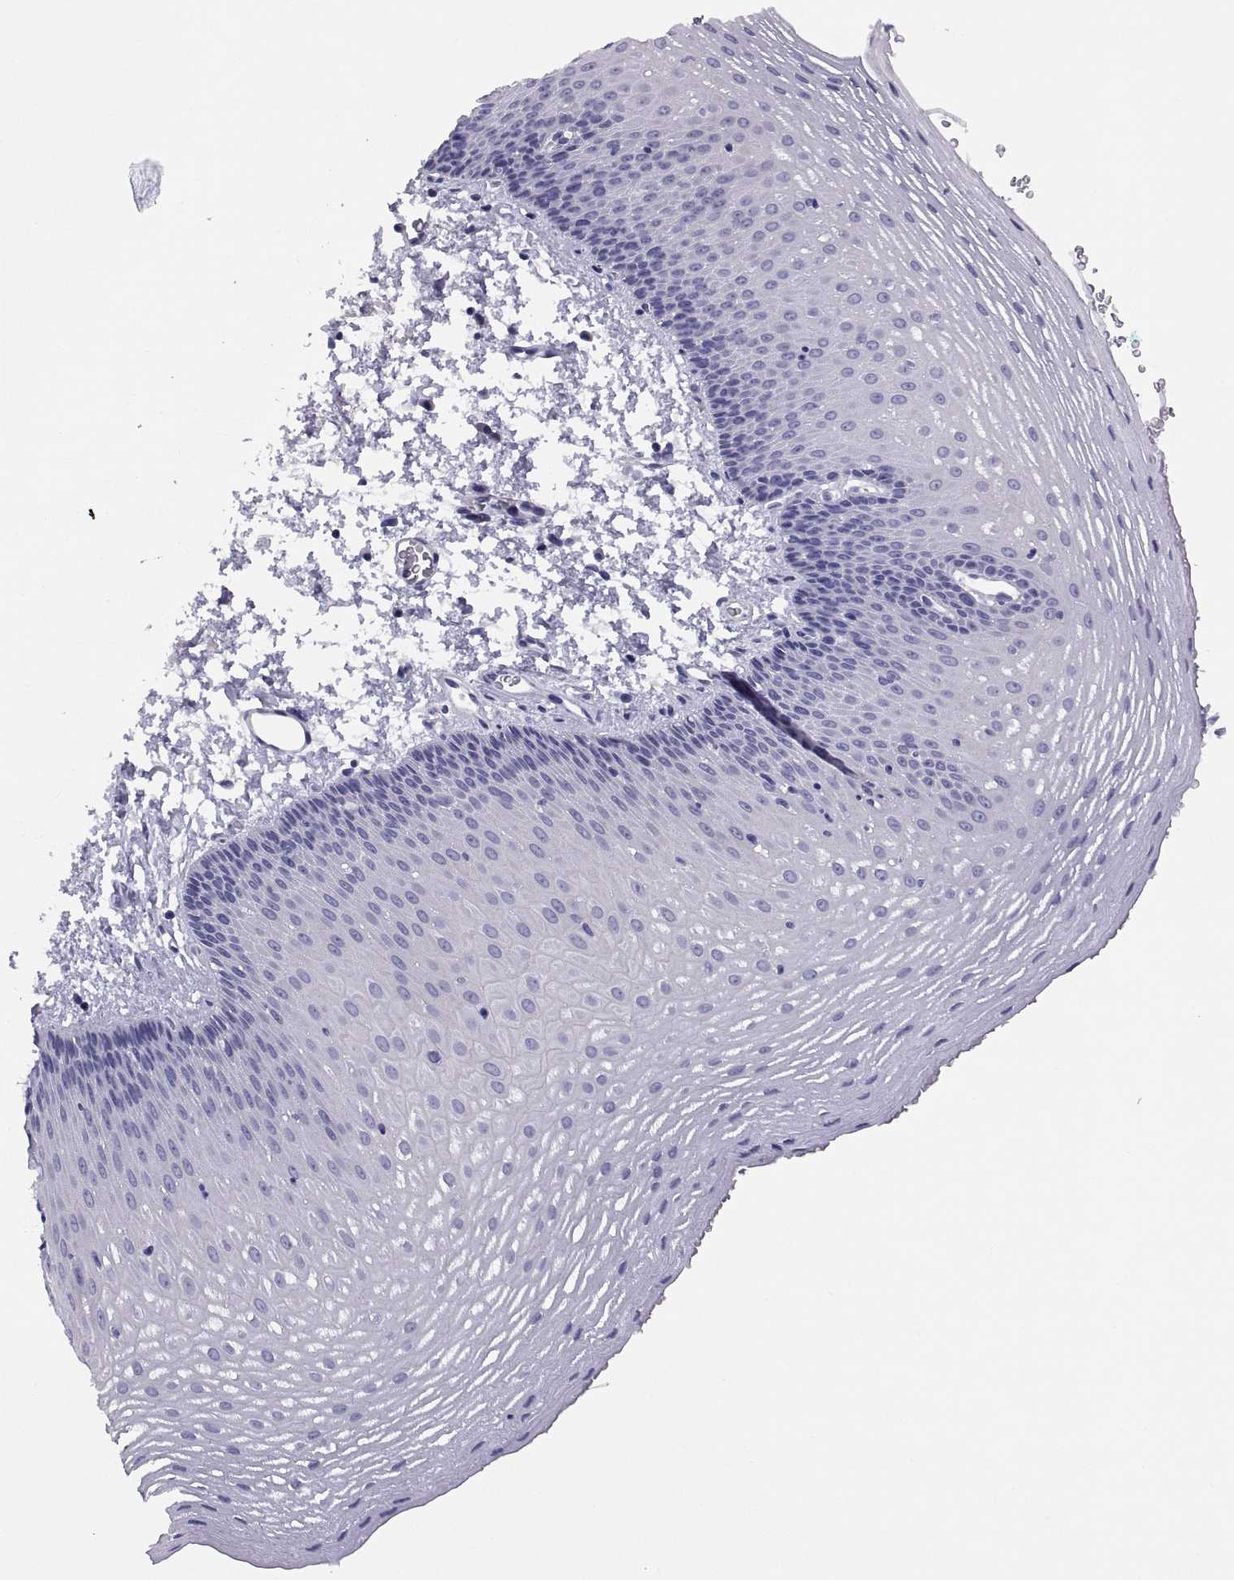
{"staining": {"intensity": "negative", "quantity": "none", "location": "none"}, "tissue": "esophagus", "cell_type": "Squamous epithelial cells", "image_type": "normal", "snomed": [{"axis": "morphology", "description": "Normal tissue, NOS"}, {"axis": "topography", "description": "Esophagus"}], "caption": "An immunohistochemistry (IHC) image of normal esophagus is shown. There is no staining in squamous epithelial cells of esophagus. (DAB (3,3'-diaminobenzidine) immunohistochemistry with hematoxylin counter stain).", "gene": "STRC", "patient": {"sex": "male", "age": 76}}